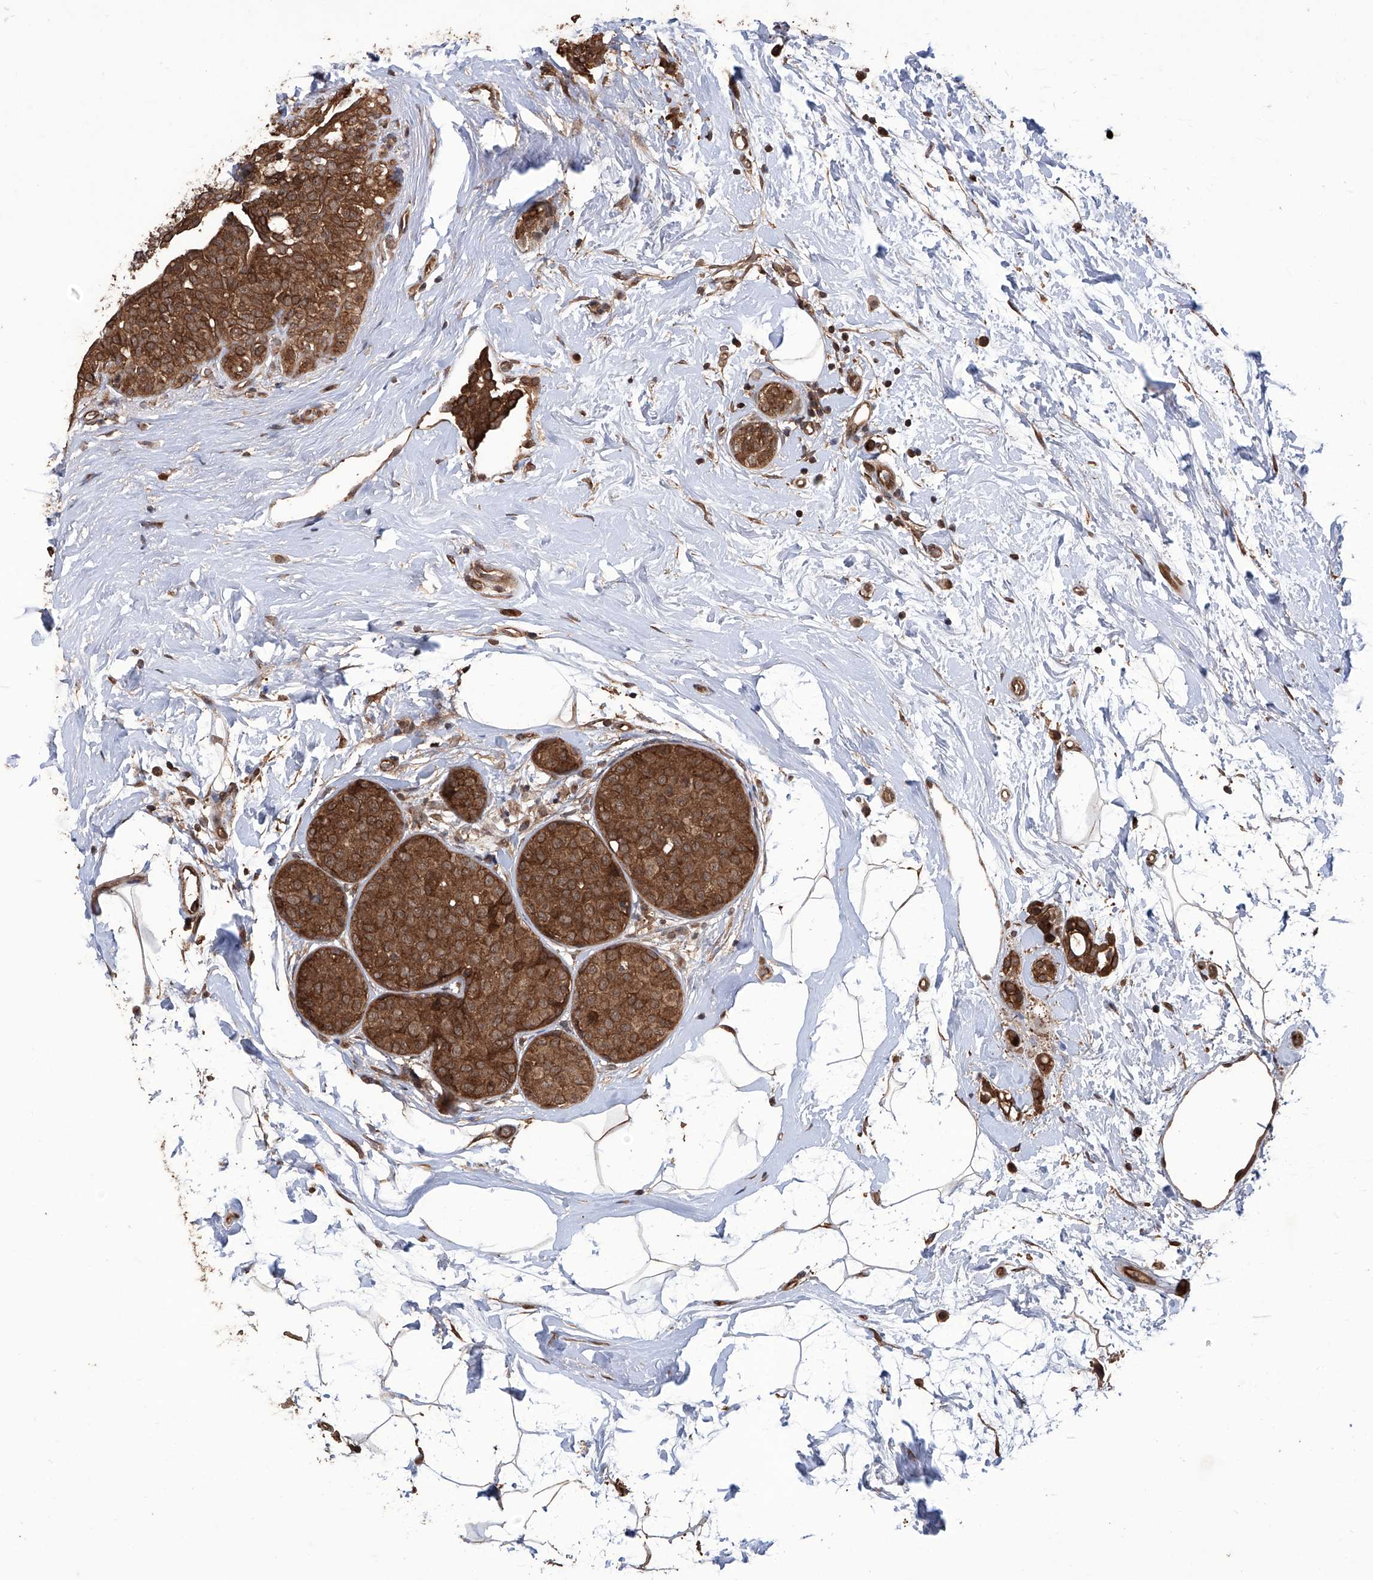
{"staining": {"intensity": "strong", "quantity": ">75%", "location": "cytoplasmic/membranous"}, "tissue": "breast cancer", "cell_type": "Tumor cells", "image_type": "cancer", "snomed": [{"axis": "morphology", "description": "Lobular carcinoma, in situ"}, {"axis": "morphology", "description": "Lobular carcinoma"}, {"axis": "topography", "description": "Breast"}], "caption": "Approximately >75% of tumor cells in lobular carcinoma (breast) display strong cytoplasmic/membranous protein expression as visualized by brown immunohistochemical staining.", "gene": "LYSMD4", "patient": {"sex": "female", "age": 41}}